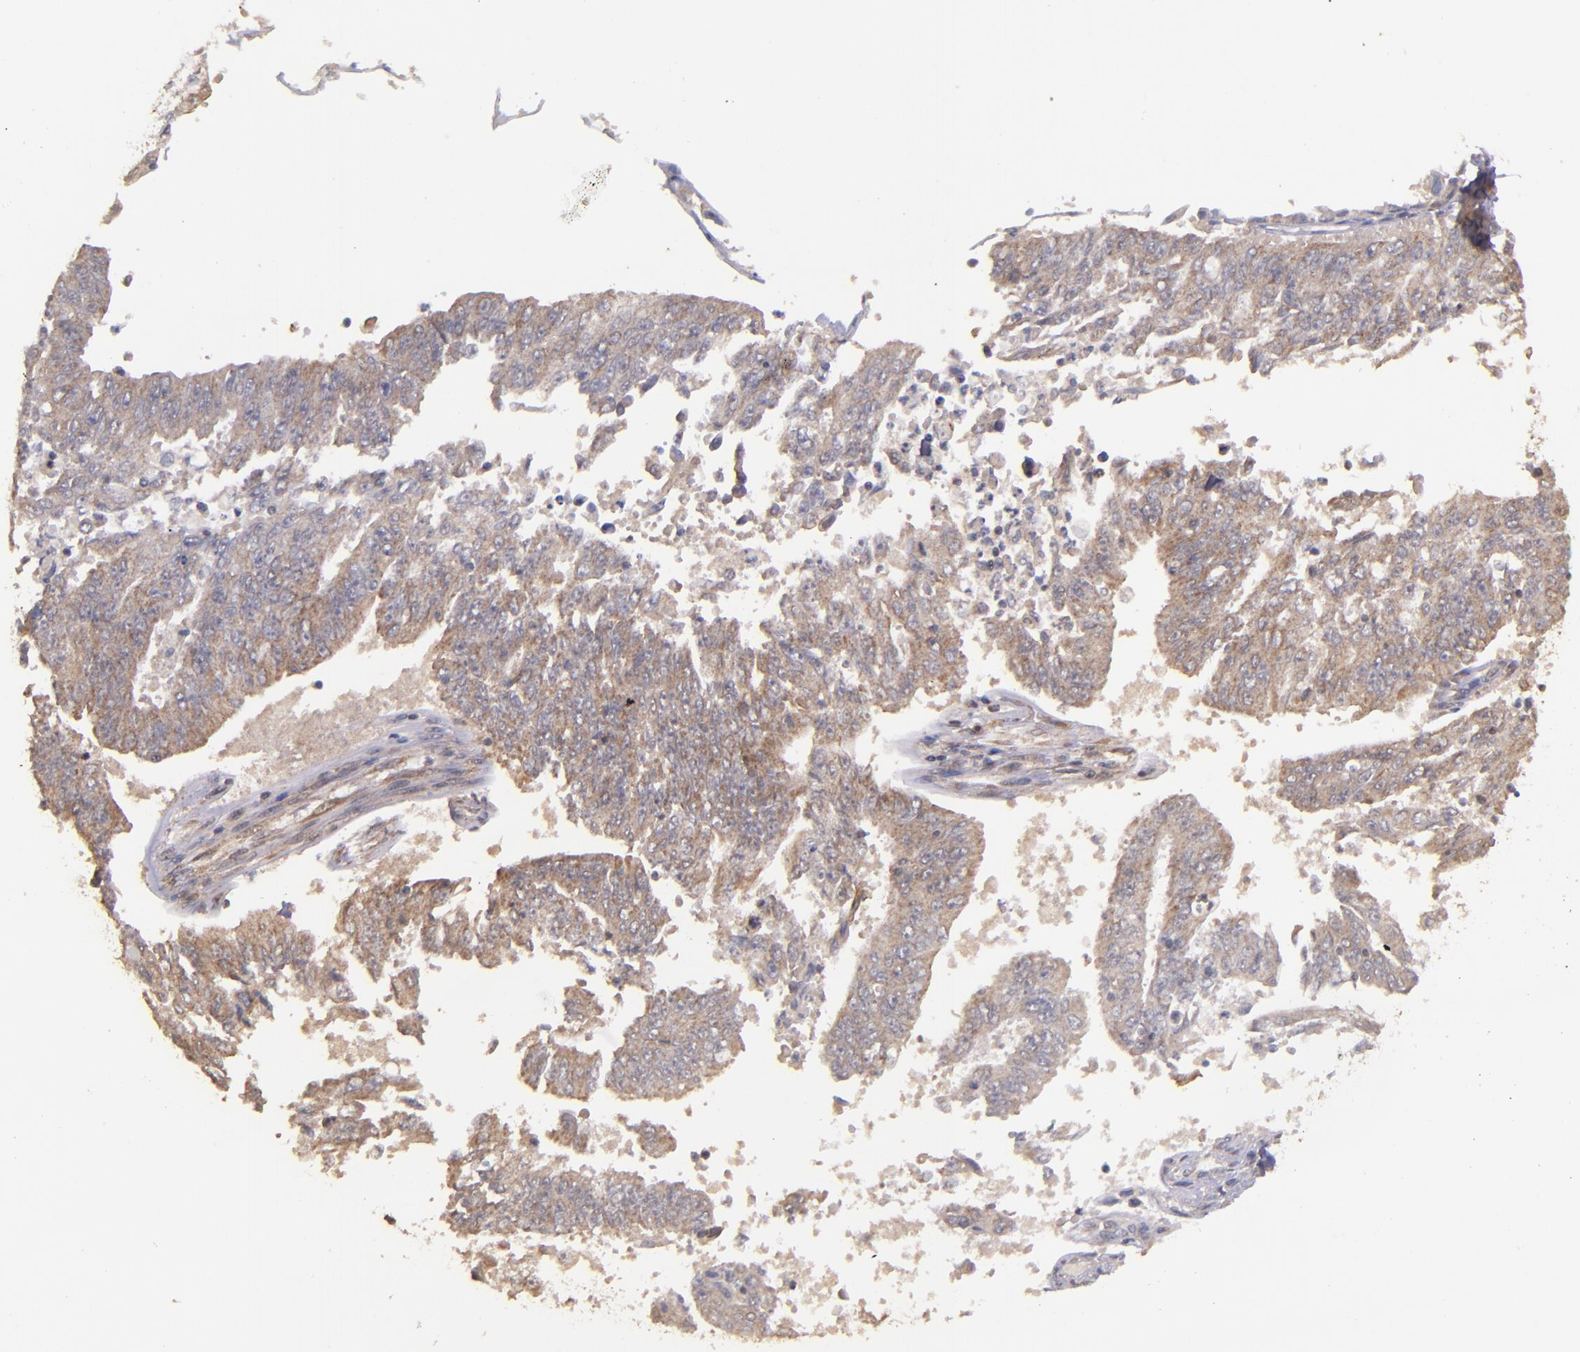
{"staining": {"intensity": "moderate", "quantity": ">75%", "location": "cytoplasmic/membranous"}, "tissue": "endometrial cancer", "cell_type": "Tumor cells", "image_type": "cancer", "snomed": [{"axis": "morphology", "description": "Adenocarcinoma, NOS"}, {"axis": "topography", "description": "Endometrium"}], "caption": "High-power microscopy captured an immunohistochemistry micrograph of adenocarcinoma (endometrial), revealing moderate cytoplasmic/membranous staining in approximately >75% of tumor cells.", "gene": "SHC1", "patient": {"sex": "female", "age": 42}}